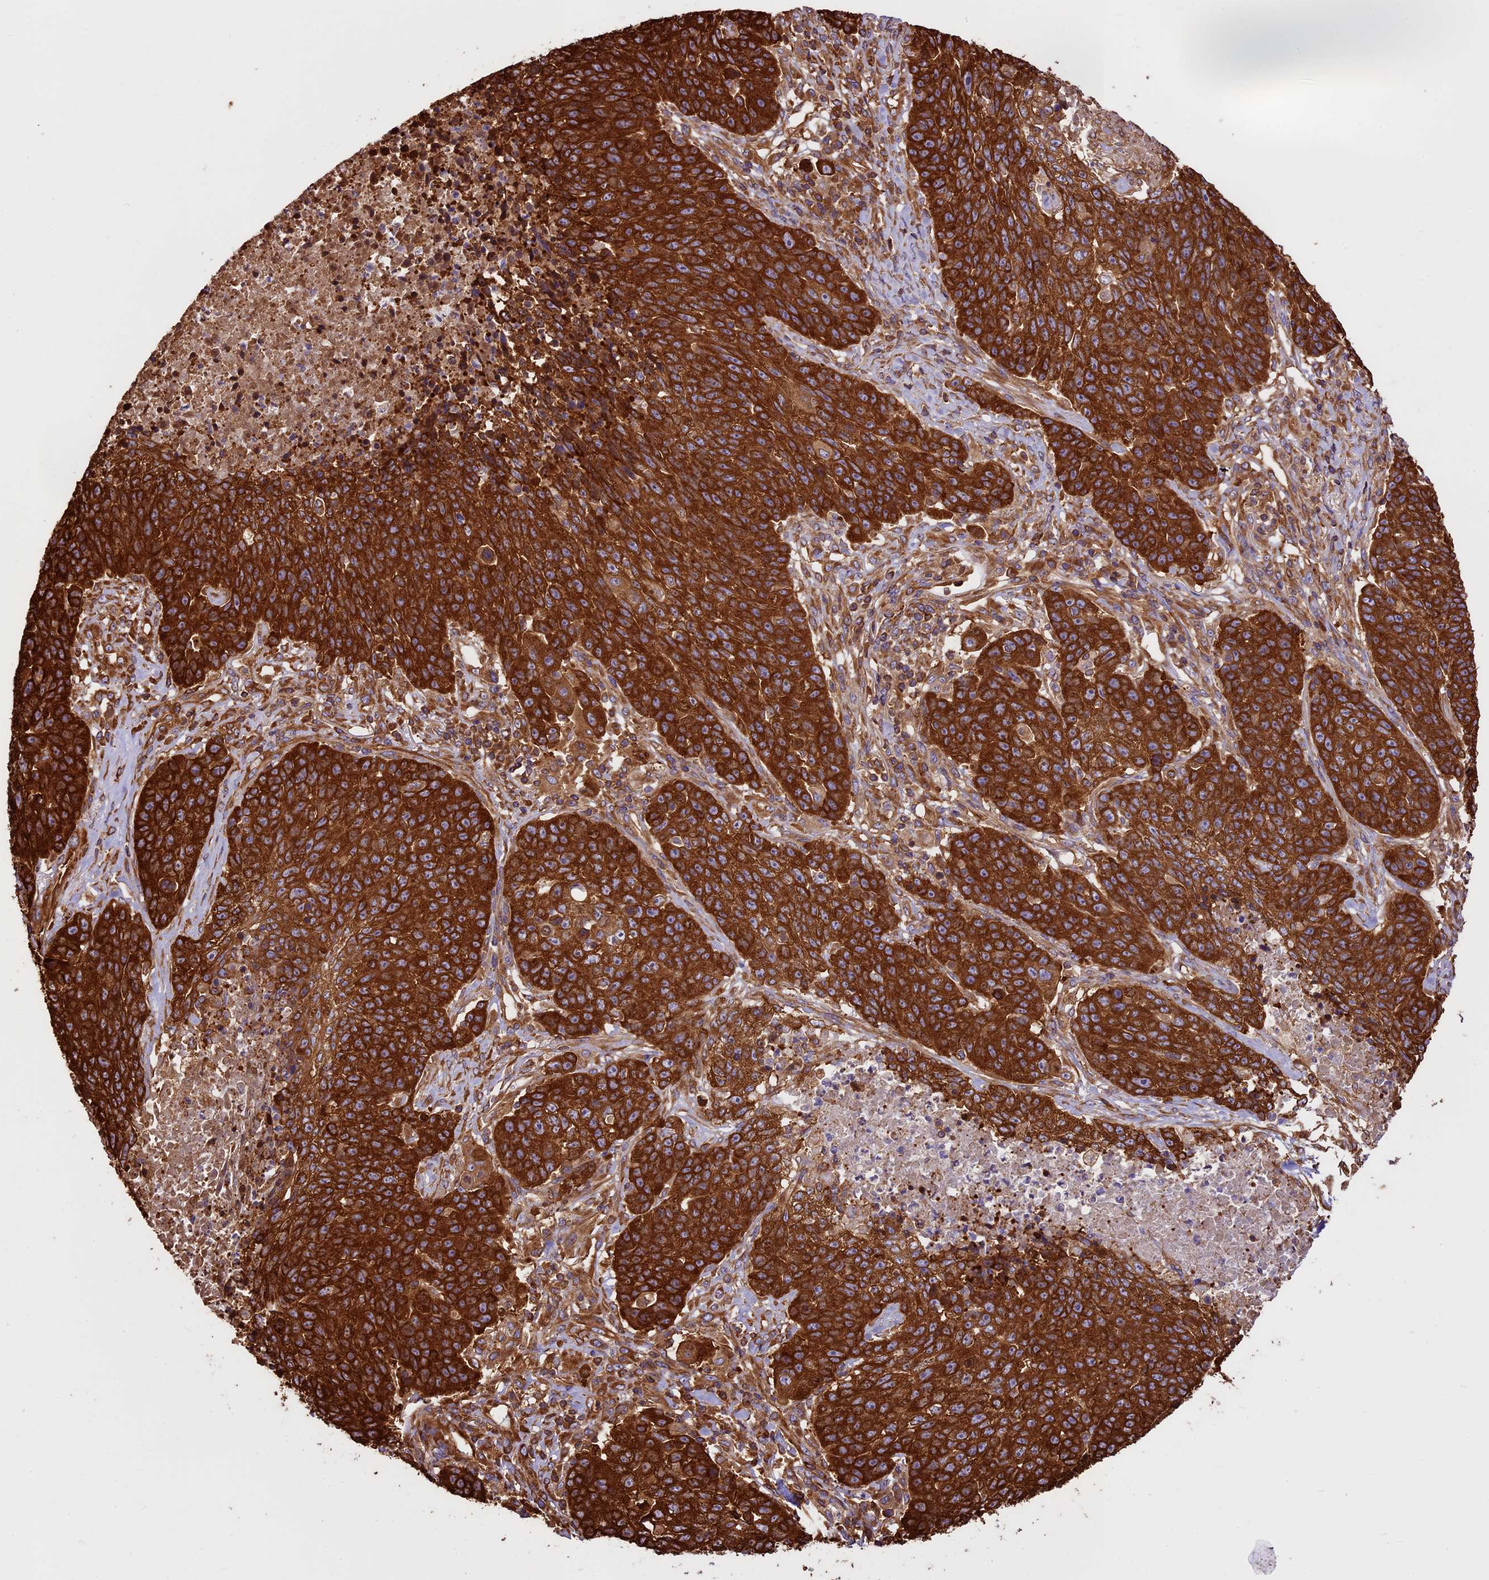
{"staining": {"intensity": "strong", "quantity": ">75%", "location": "cytoplasmic/membranous"}, "tissue": "lung cancer", "cell_type": "Tumor cells", "image_type": "cancer", "snomed": [{"axis": "morphology", "description": "Normal tissue, NOS"}, {"axis": "morphology", "description": "Squamous cell carcinoma, NOS"}, {"axis": "topography", "description": "Lymph node"}, {"axis": "topography", "description": "Lung"}], "caption": "Squamous cell carcinoma (lung) tissue exhibits strong cytoplasmic/membranous staining in approximately >75% of tumor cells, visualized by immunohistochemistry. The staining is performed using DAB (3,3'-diaminobenzidine) brown chromogen to label protein expression. The nuclei are counter-stained blue using hematoxylin.", "gene": "KARS1", "patient": {"sex": "male", "age": 66}}